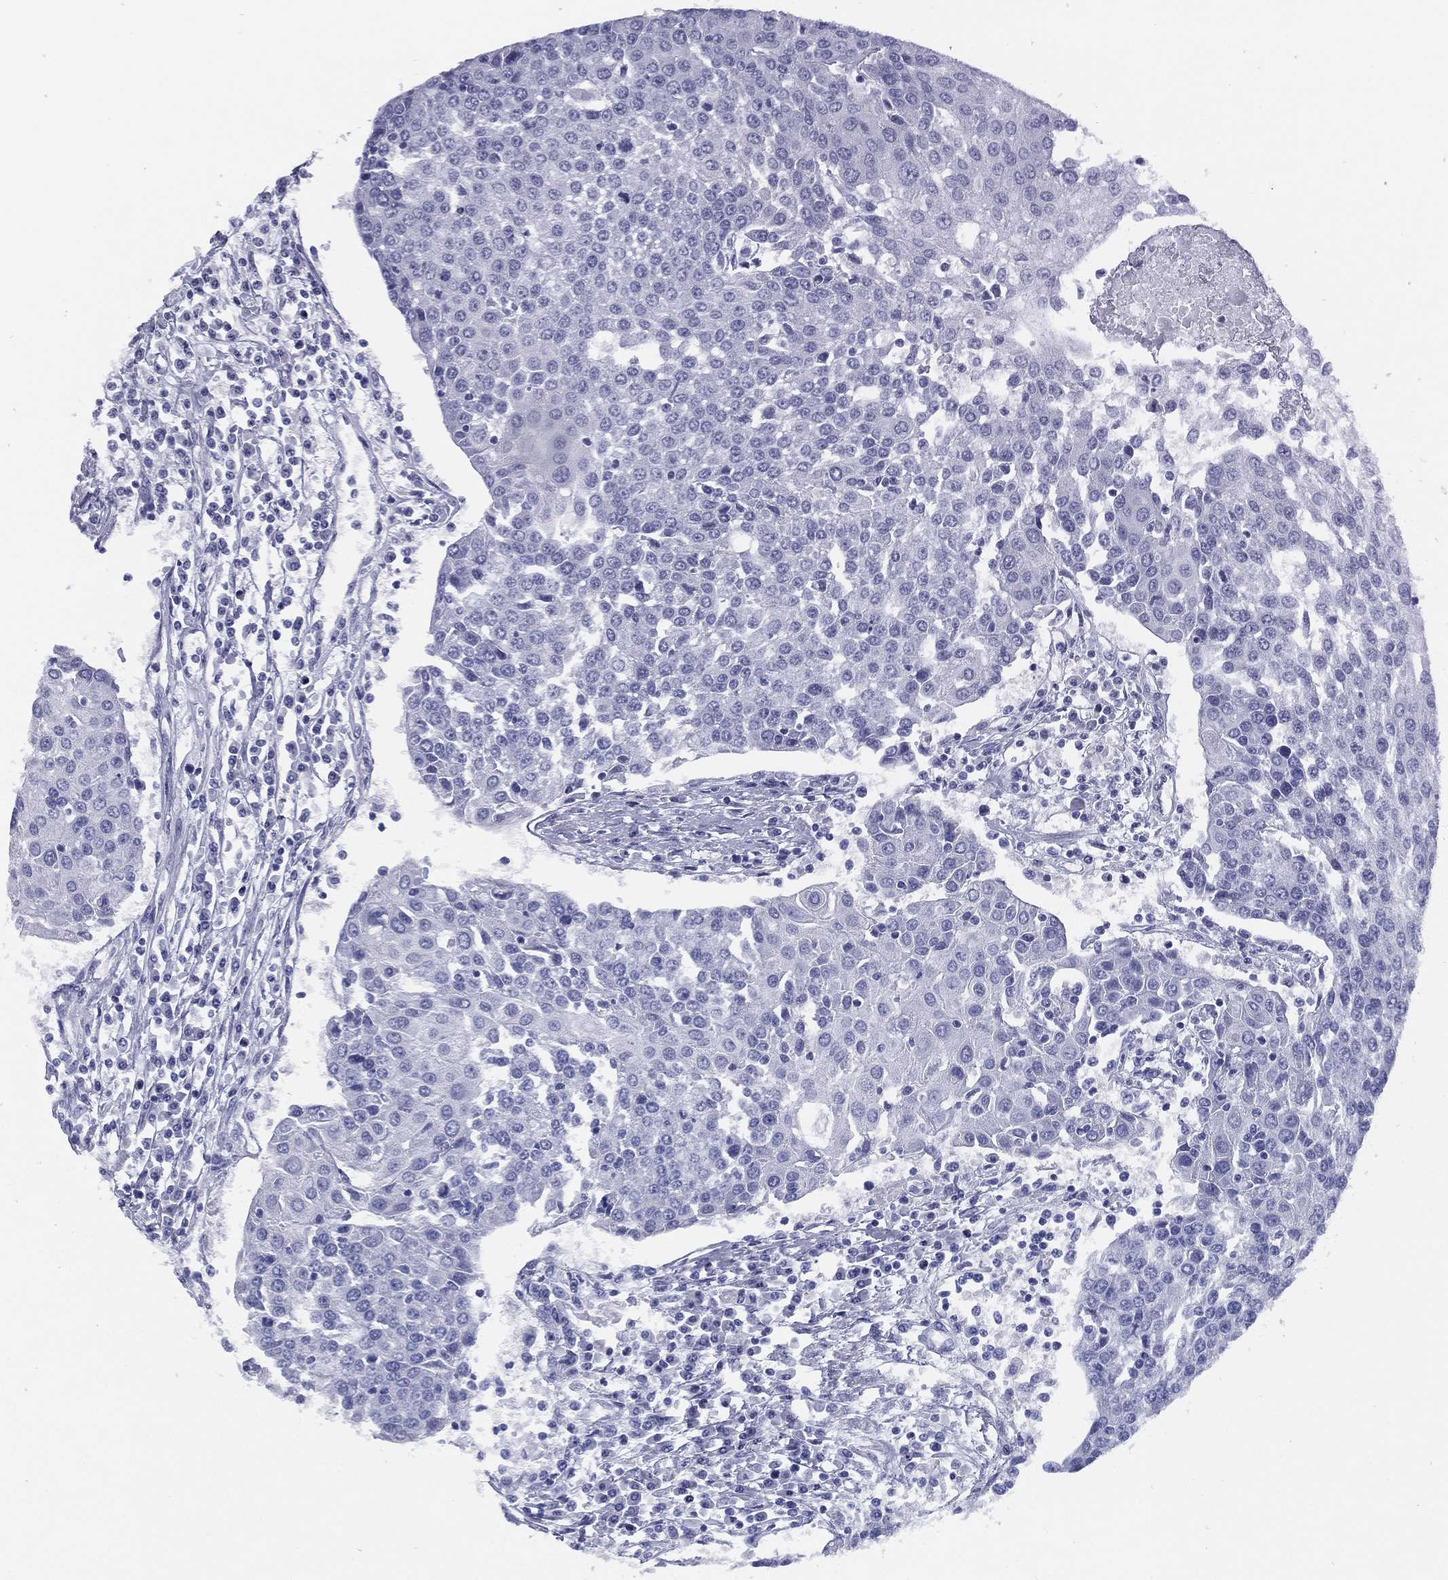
{"staining": {"intensity": "negative", "quantity": "none", "location": "none"}, "tissue": "urothelial cancer", "cell_type": "Tumor cells", "image_type": "cancer", "snomed": [{"axis": "morphology", "description": "Urothelial carcinoma, High grade"}, {"axis": "topography", "description": "Urinary bladder"}], "caption": "IHC of urothelial cancer demonstrates no expression in tumor cells. The staining is performed using DAB brown chromogen with nuclei counter-stained in using hematoxylin.", "gene": "TMEM252", "patient": {"sex": "female", "age": 85}}